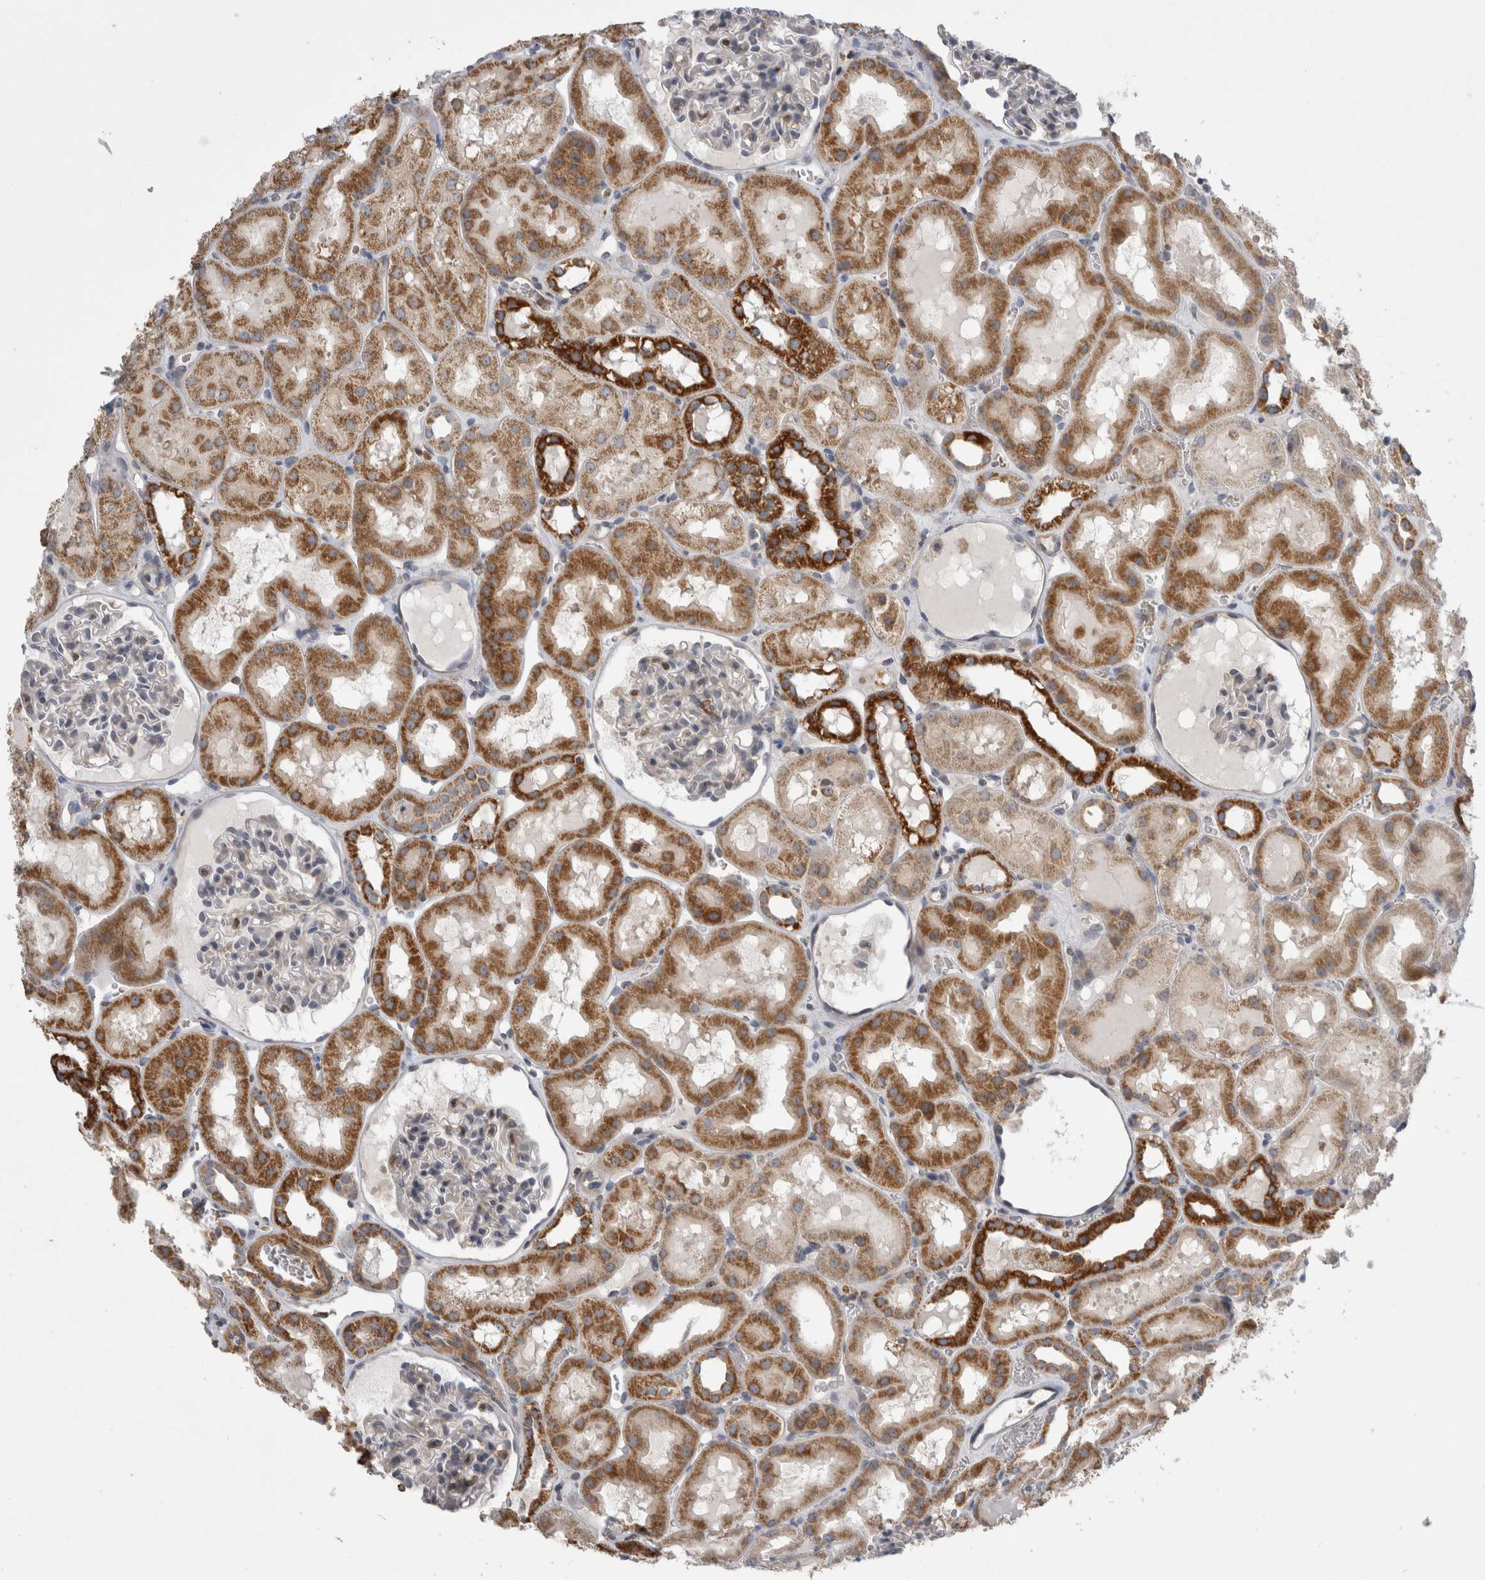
{"staining": {"intensity": "negative", "quantity": "none", "location": "none"}, "tissue": "kidney", "cell_type": "Cells in glomeruli", "image_type": "normal", "snomed": [{"axis": "morphology", "description": "Normal tissue, NOS"}, {"axis": "topography", "description": "Kidney"}, {"axis": "topography", "description": "Urinary bladder"}], "caption": "Benign kidney was stained to show a protein in brown. There is no significant expression in cells in glomeruli. (DAB immunohistochemistry visualized using brightfield microscopy, high magnification).", "gene": "DARS2", "patient": {"sex": "male", "age": 16}}